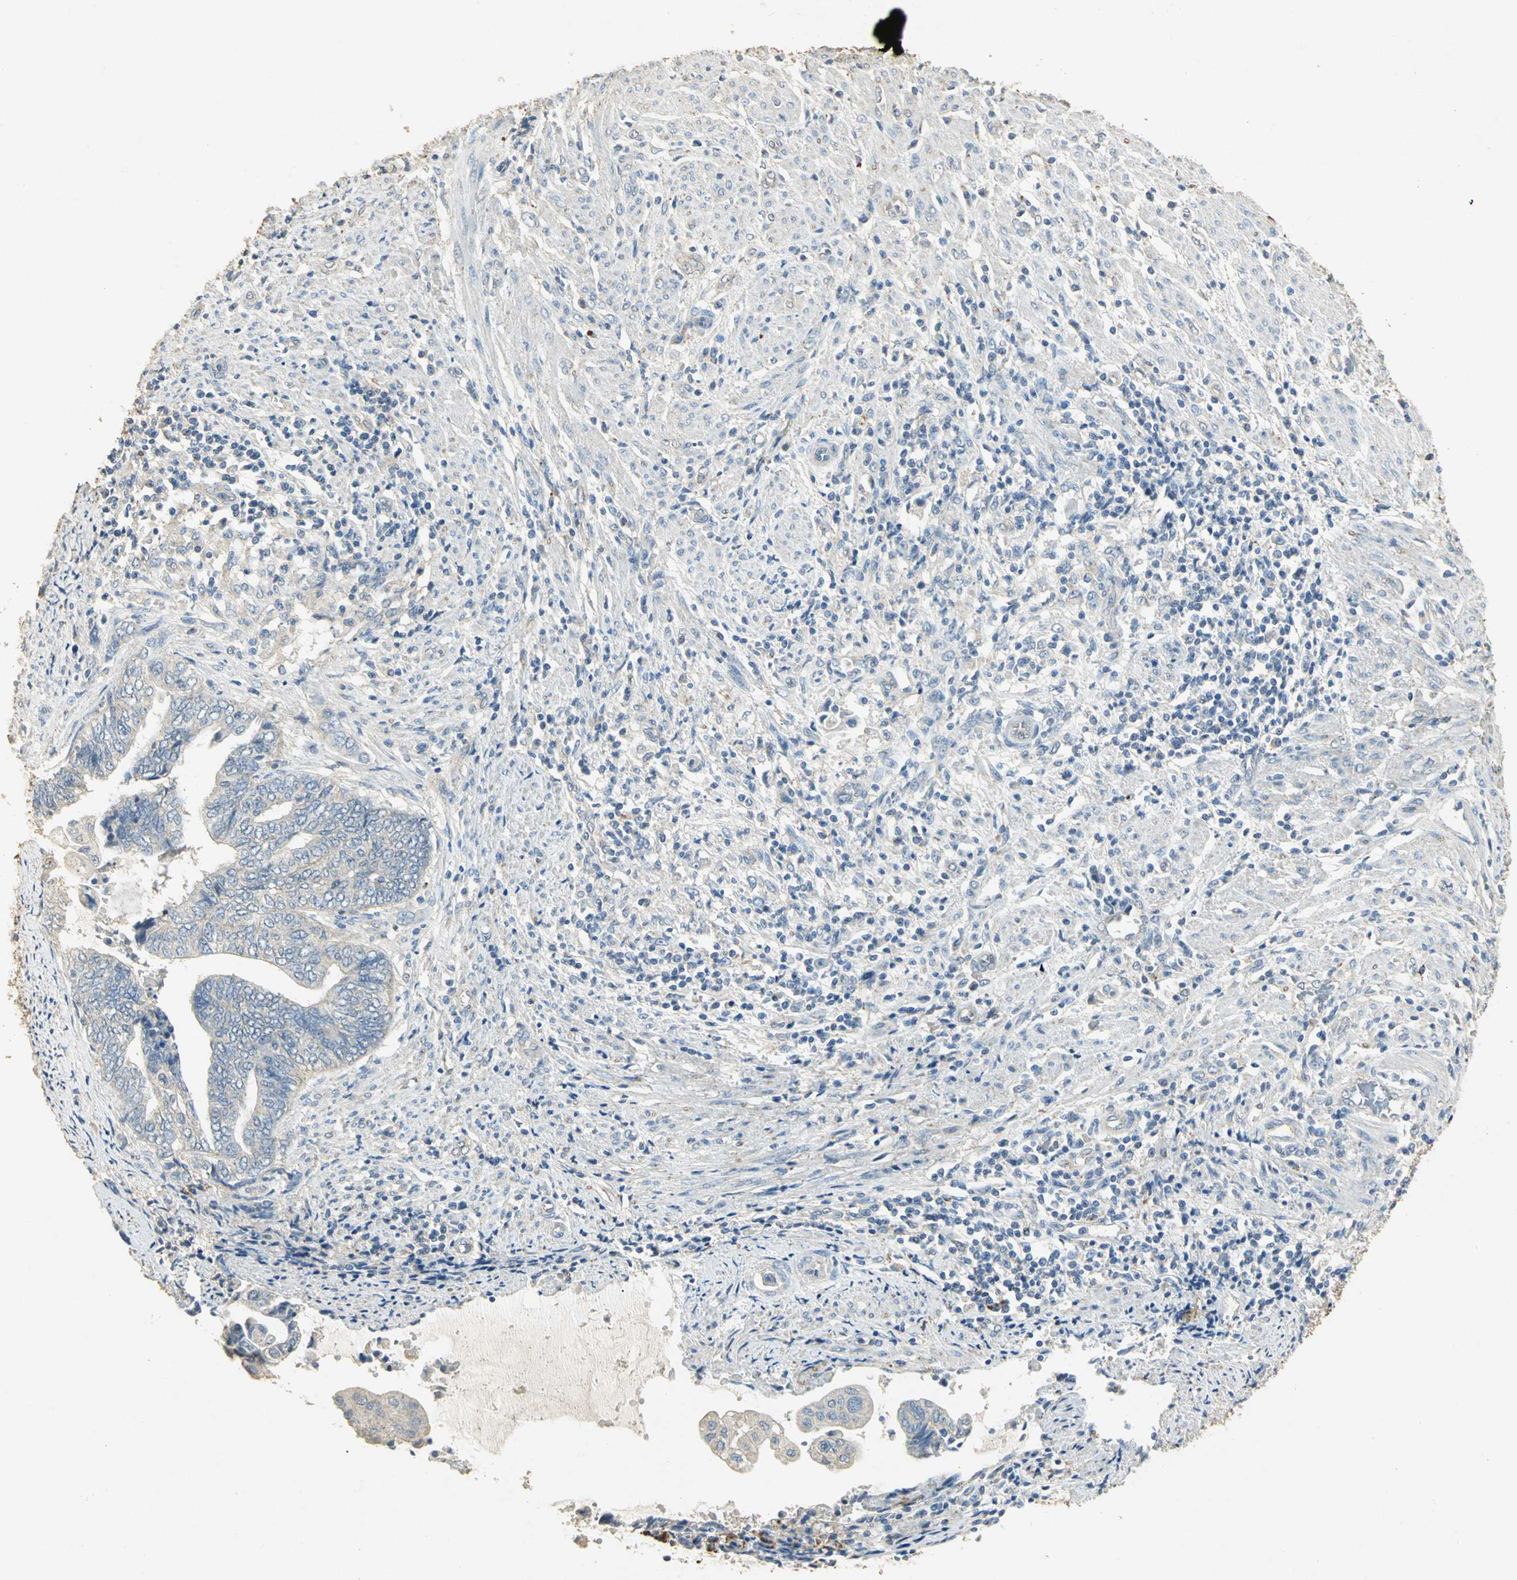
{"staining": {"intensity": "weak", "quantity": "<25%", "location": "cytoplasmic/membranous"}, "tissue": "endometrial cancer", "cell_type": "Tumor cells", "image_type": "cancer", "snomed": [{"axis": "morphology", "description": "Adenocarcinoma, NOS"}, {"axis": "topography", "description": "Uterus"}, {"axis": "topography", "description": "Endometrium"}], "caption": "Immunohistochemistry histopathology image of endometrial adenocarcinoma stained for a protein (brown), which reveals no positivity in tumor cells.", "gene": "ASB9", "patient": {"sex": "female", "age": 70}}